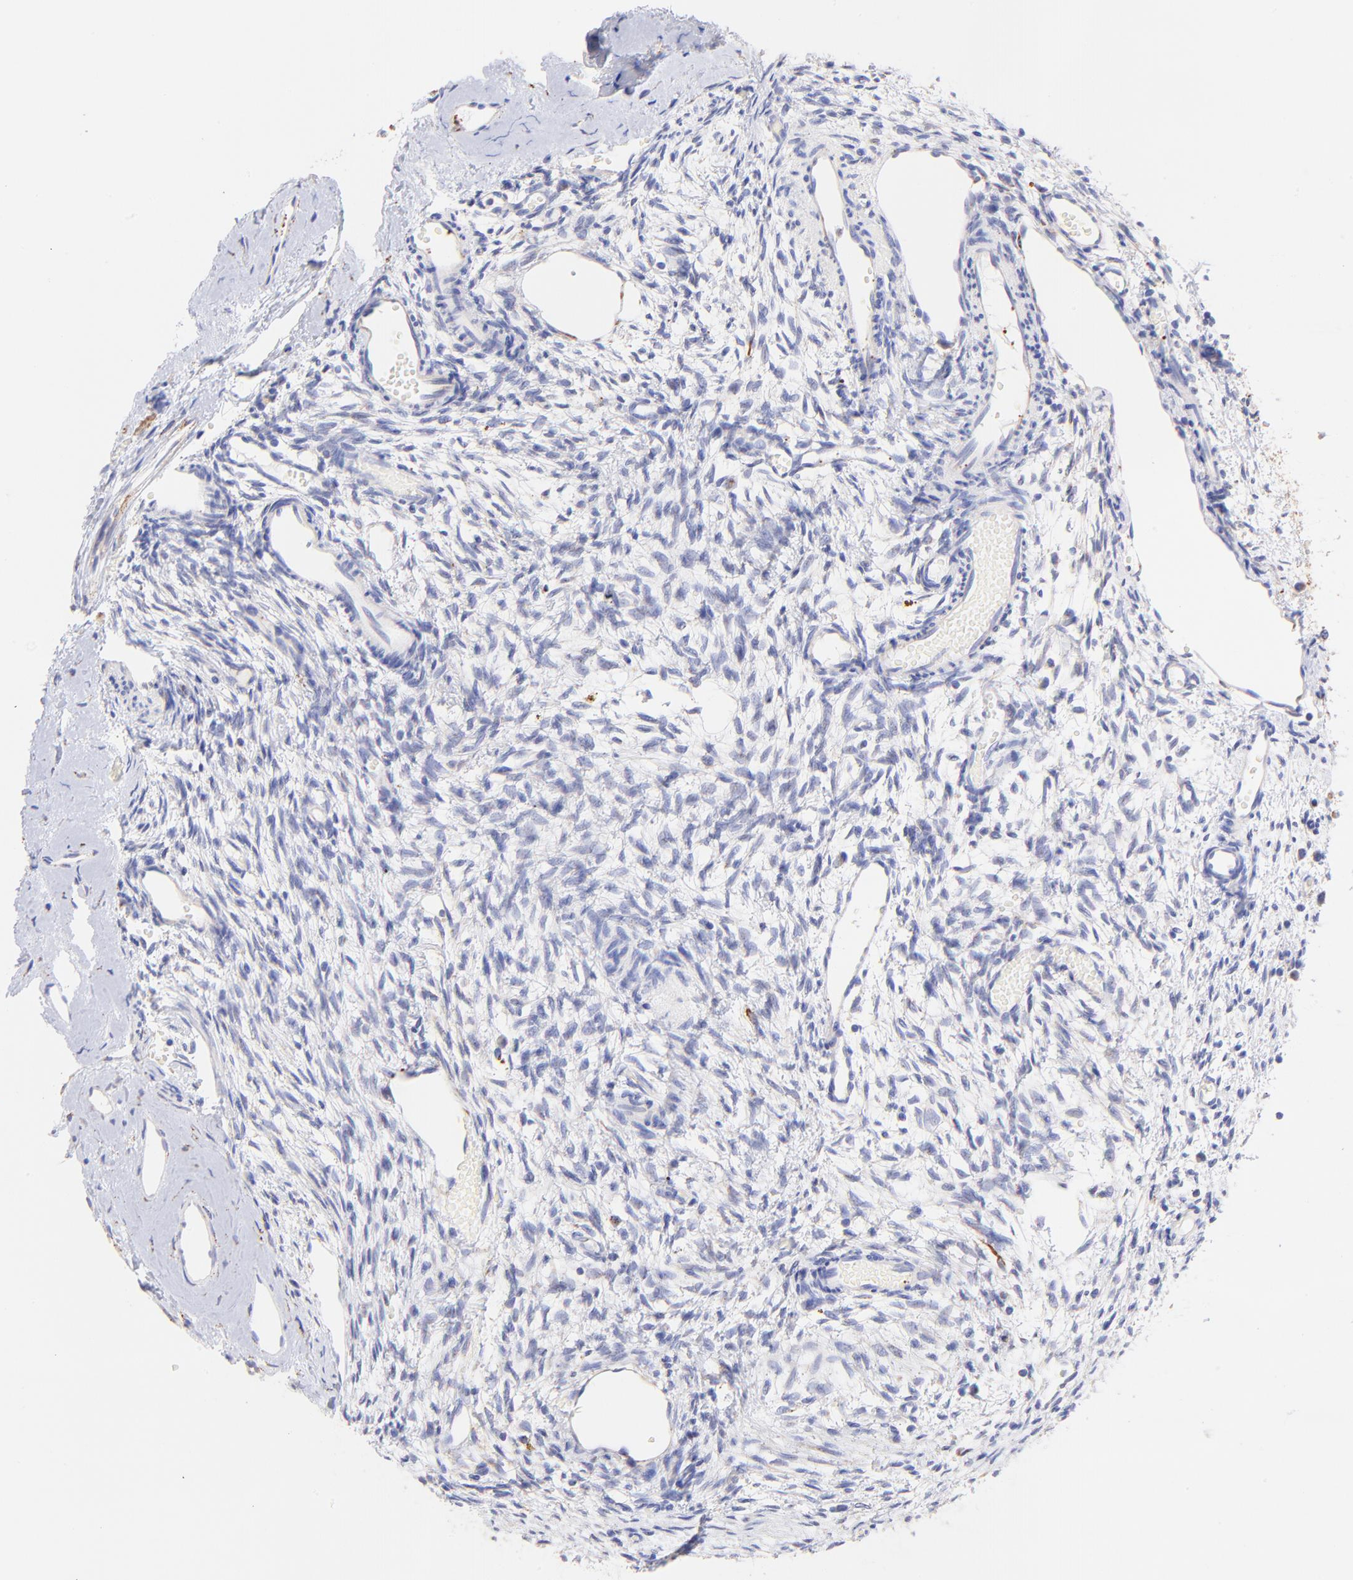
{"staining": {"intensity": "negative", "quantity": "none", "location": "none"}, "tissue": "ovary", "cell_type": "Ovarian stroma cells", "image_type": "normal", "snomed": [{"axis": "morphology", "description": "Normal tissue, NOS"}, {"axis": "topography", "description": "Ovary"}], "caption": "Immunohistochemistry image of unremarkable ovary: human ovary stained with DAB (3,3'-diaminobenzidine) displays no significant protein staining in ovarian stroma cells.", "gene": "SPARC", "patient": {"sex": "female", "age": 35}}